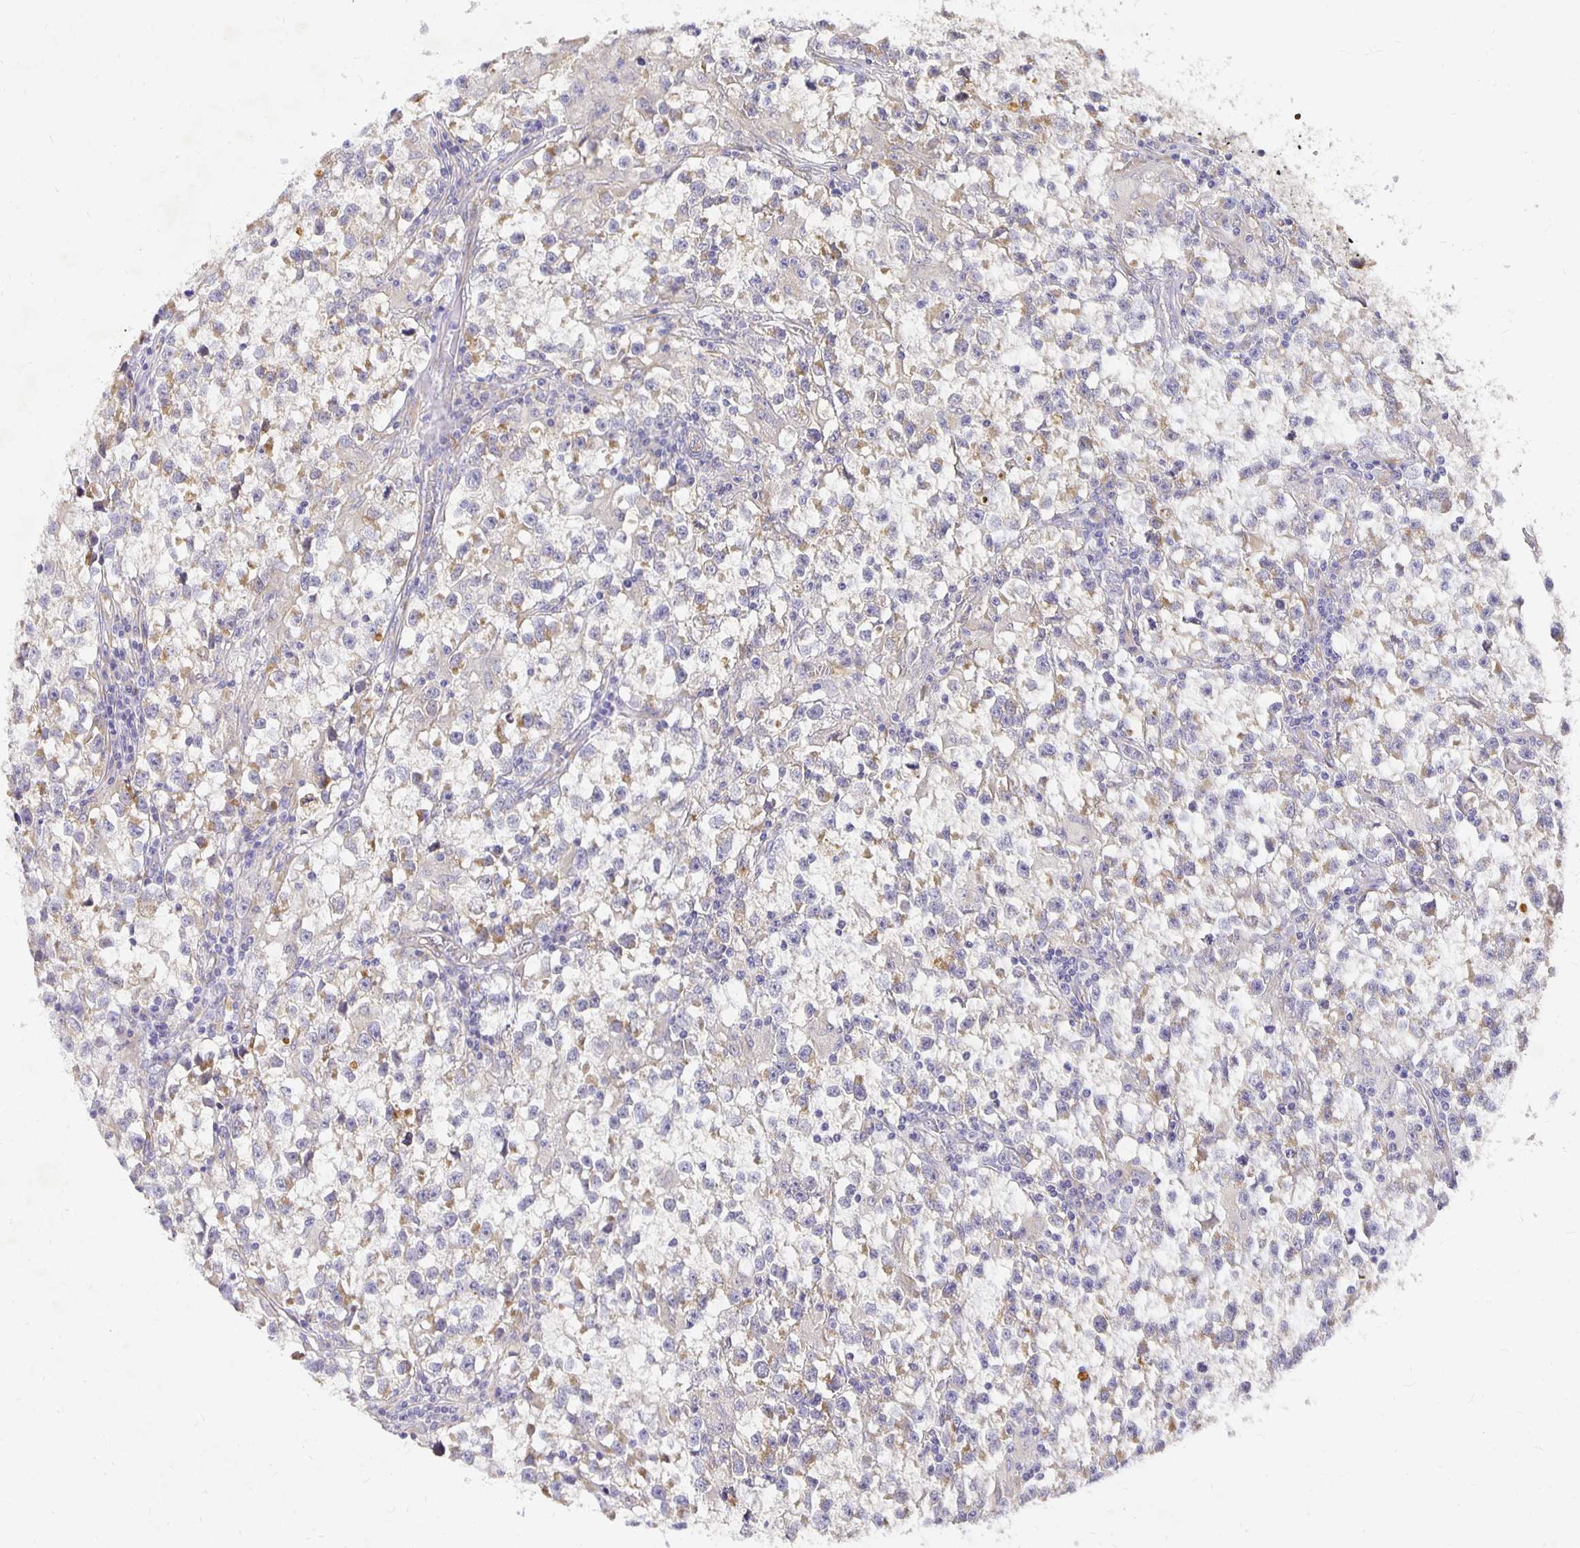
{"staining": {"intensity": "weak", "quantity": "25%-75%", "location": "cytoplasmic/membranous"}, "tissue": "testis cancer", "cell_type": "Tumor cells", "image_type": "cancer", "snomed": [{"axis": "morphology", "description": "Seminoma, NOS"}, {"axis": "topography", "description": "Testis"}], "caption": "Human testis seminoma stained for a protein (brown) shows weak cytoplasmic/membranous positive staining in about 25%-75% of tumor cells.", "gene": "PLOD1", "patient": {"sex": "male", "age": 31}}